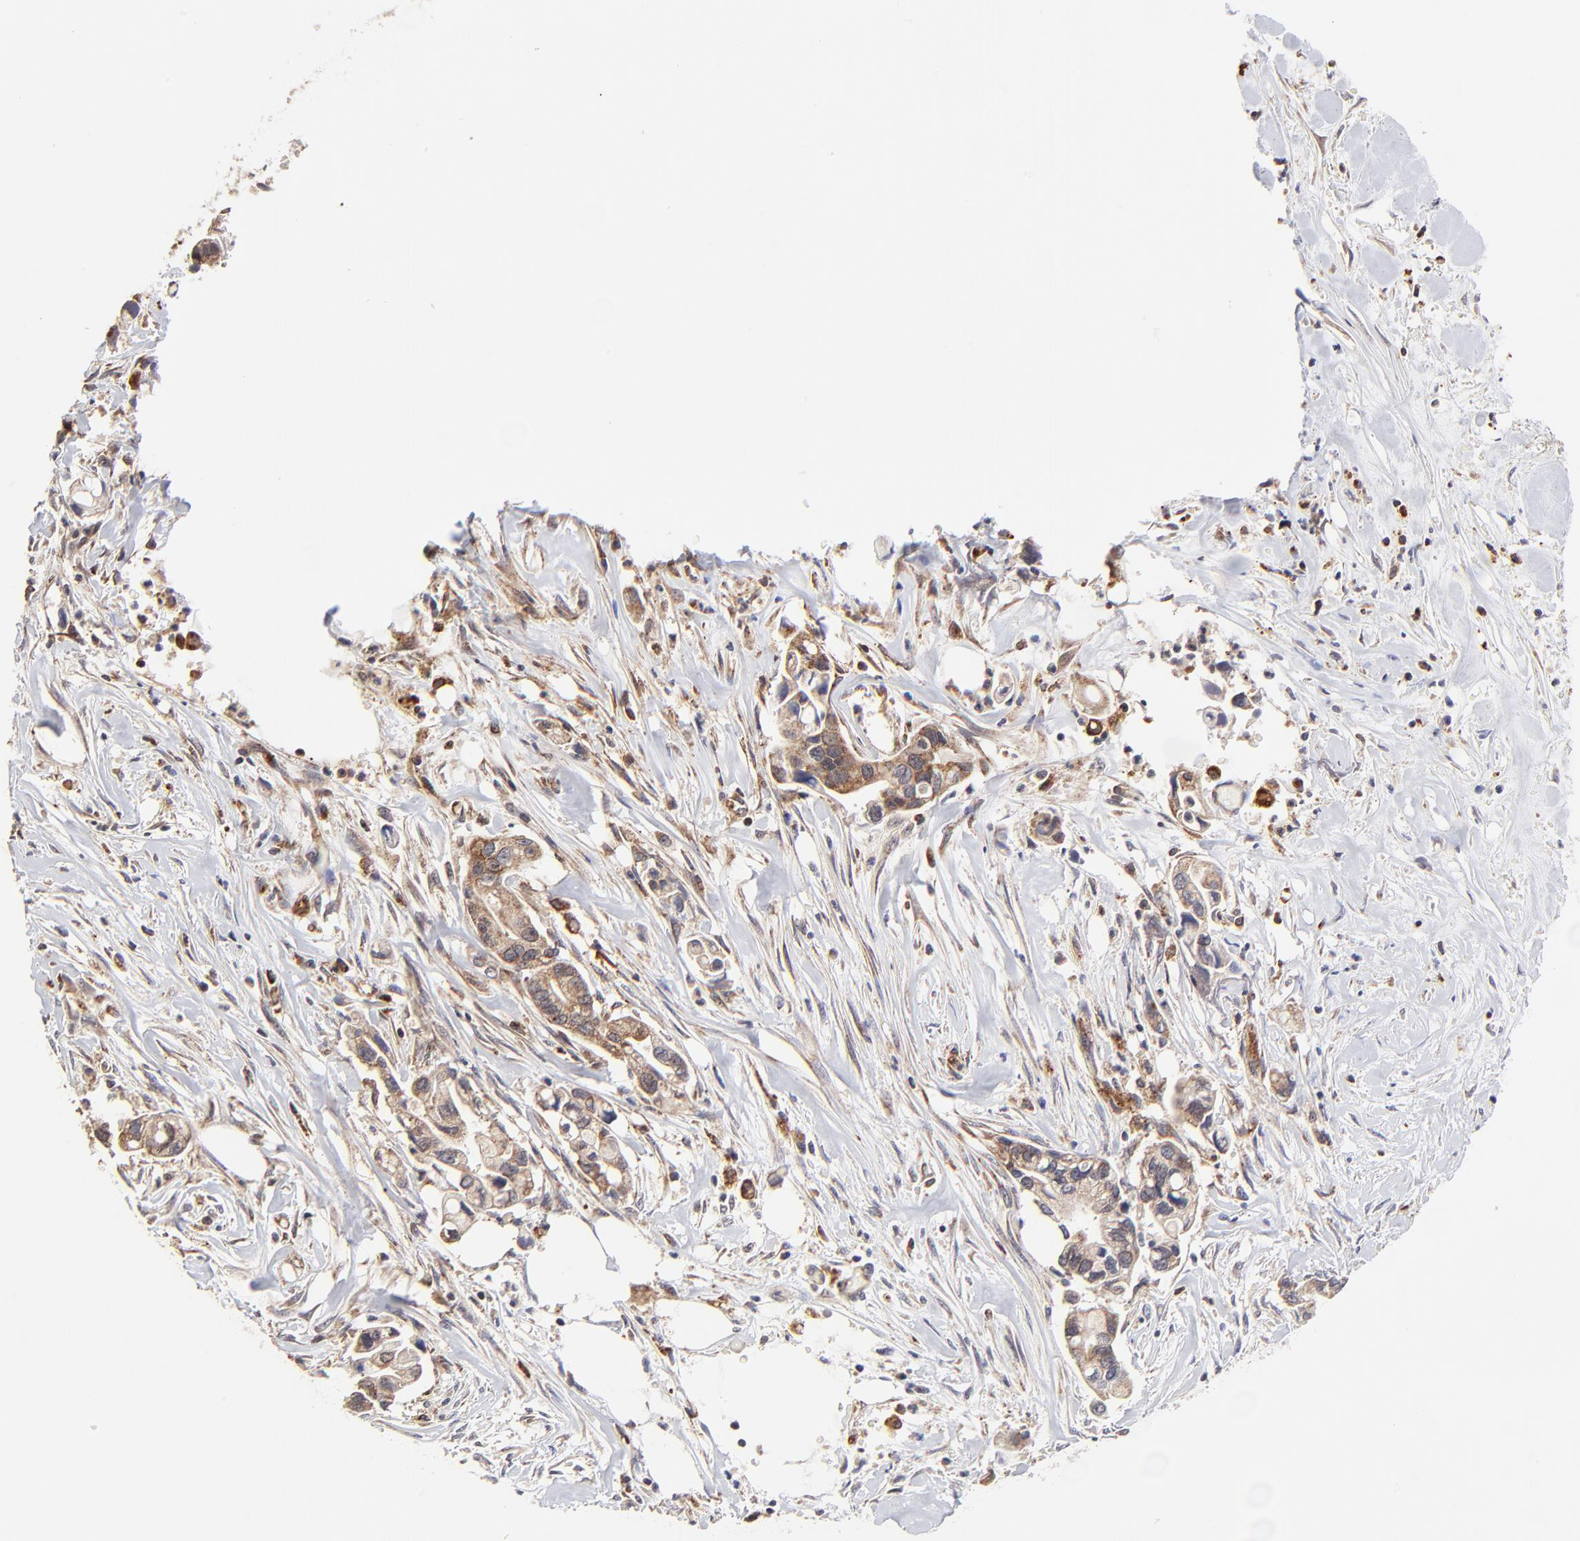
{"staining": {"intensity": "weak", "quantity": ">75%", "location": "cytoplasmic/membranous"}, "tissue": "pancreatic cancer", "cell_type": "Tumor cells", "image_type": "cancer", "snomed": [{"axis": "morphology", "description": "Adenocarcinoma, NOS"}, {"axis": "topography", "description": "Pancreas"}], "caption": "About >75% of tumor cells in adenocarcinoma (pancreatic) exhibit weak cytoplasmic/membranous protein positivity as visualized by brown immunohistochemical staining.", "gene": "MAP2K7", "patient": {"sex": "male", "age": 70}}